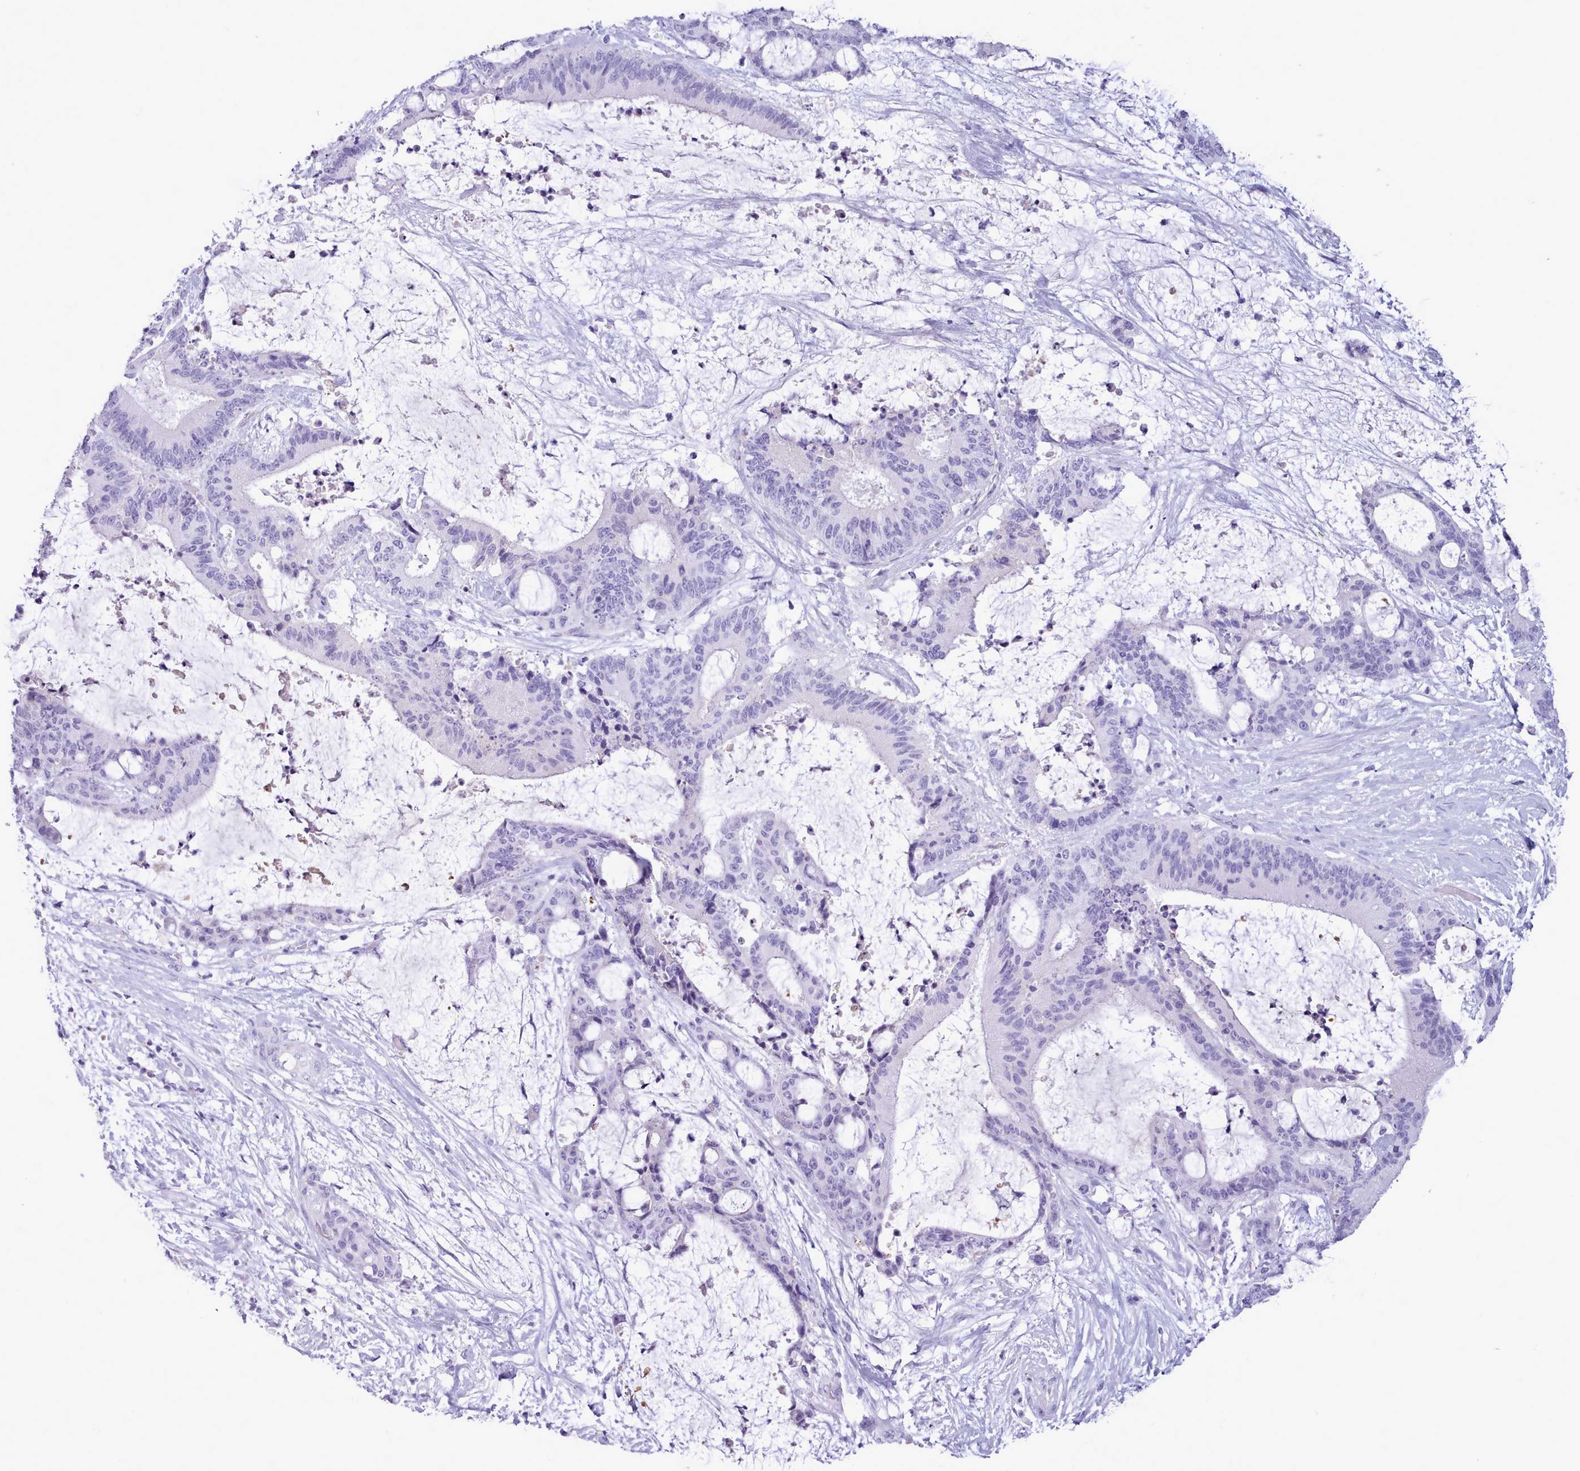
{"staining": {"intensity": "negative", "quantity": "none", "location": "none"}, "tissue": "liver cancer", "cell_type": "Tumor cells", "image_type": "cancer", "snomed": [{"axis": "morphology", "description": "Normal tissue, NOS"}, {"axis": "morphology", "description": "Cholangiocarcinoma"}, {"axis": "topography", "description": "Liver"}, {"axis": "topography", "description": "Peripheral nerve tissue"}], "caption": "Immunohistochemical staining of cholangiocarcinoma (liver) shows no significant expression in tumor cells.", "gene": "CYP2A13", "patient": {"sex": "female", "age": 73}}